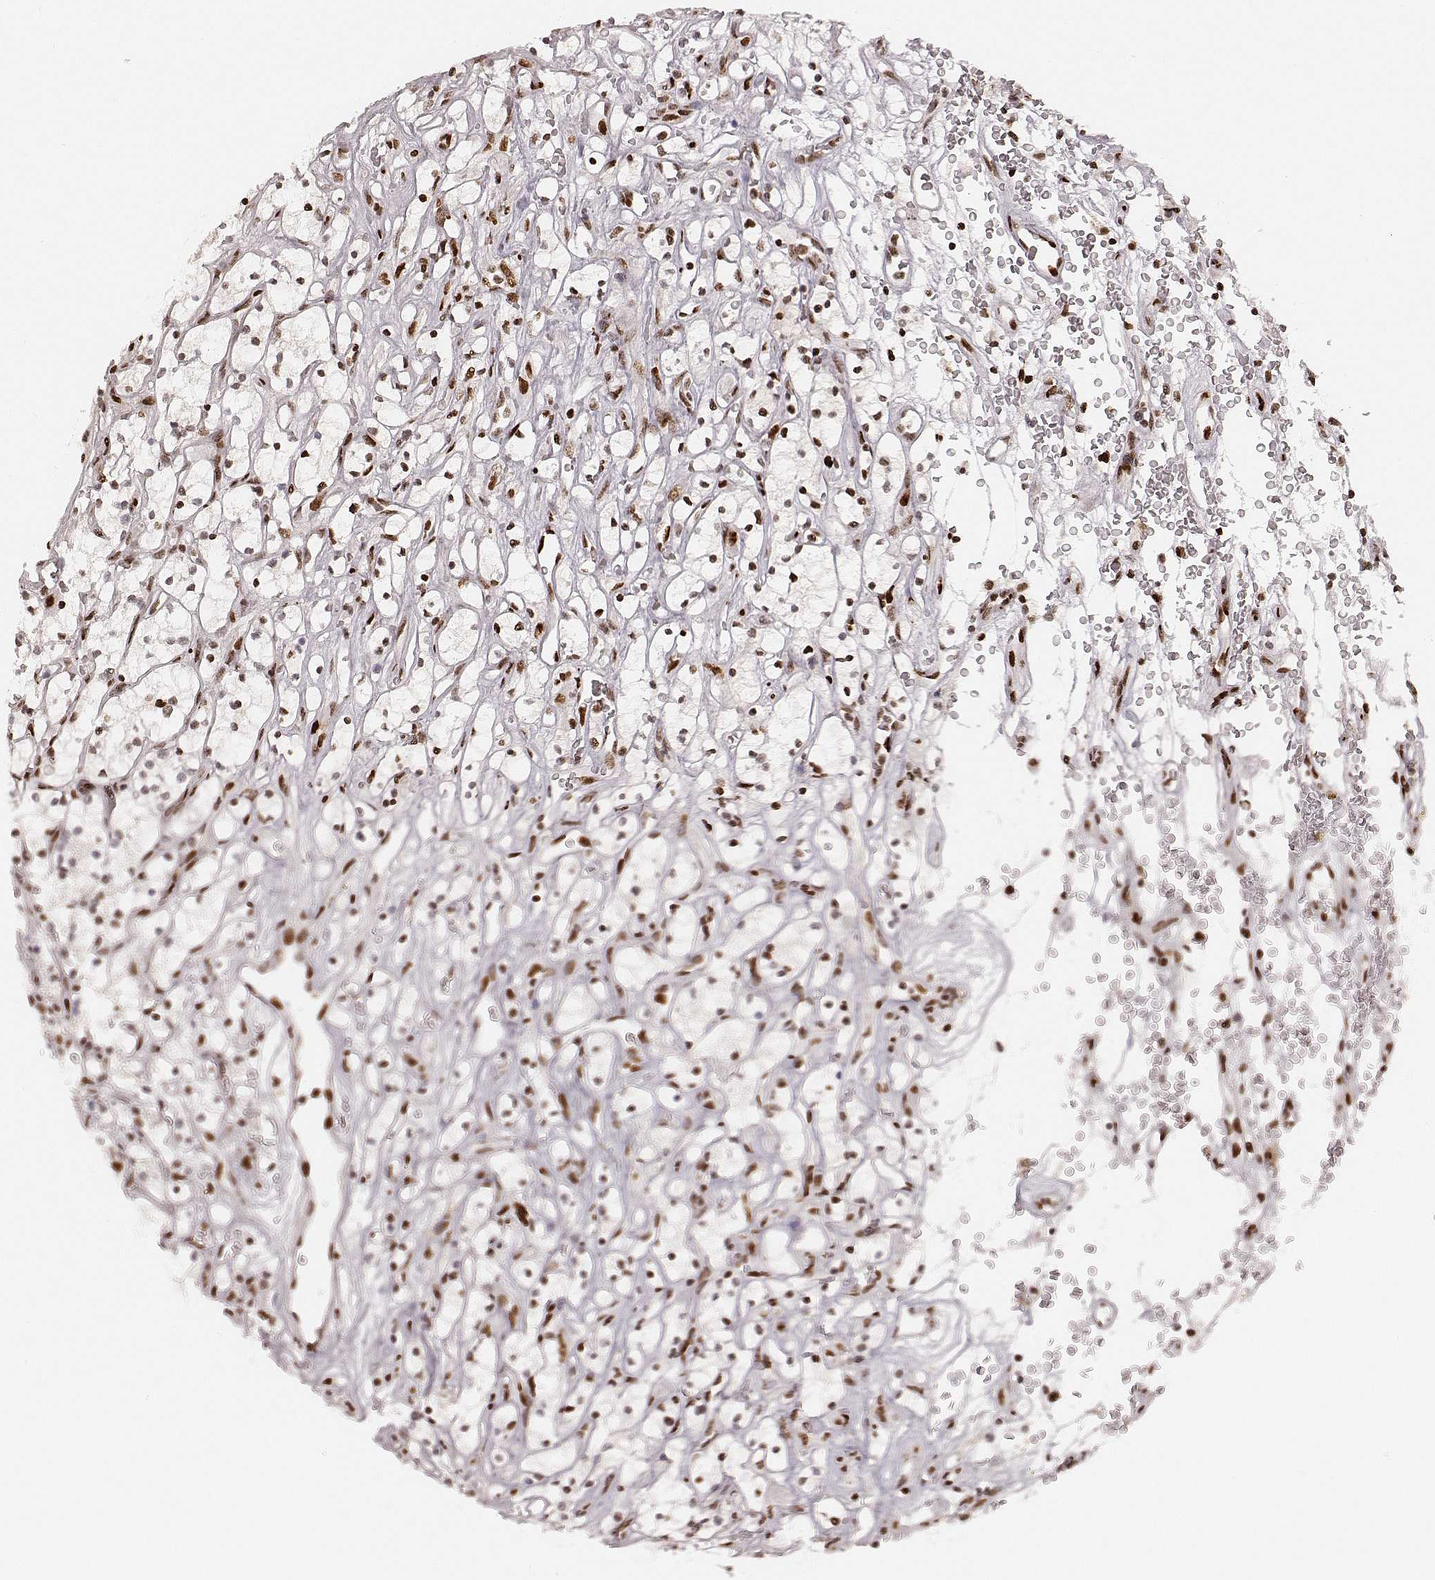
{"staining": {"intensity": "moderate", "quantity": ">75%", "location": "nuclear"}, "tissue": "renal cancer", "cell_type": "Tumor cells", "image_type": "cancer", "snomed": [{"axis": "morphology", "description": "Adenocarcinoma, NOS"}, {"axis": "topography", "description": "Kidney"}], "caption": "Immunohistochemical staining of human renal cancer (adenocarcinoma) demonstrates medium levels of moderate nuclear protein expression in about >75% of tumor cells.", "gene": "HNRNPC", "patient": {"sex": "female", "age": 64}}